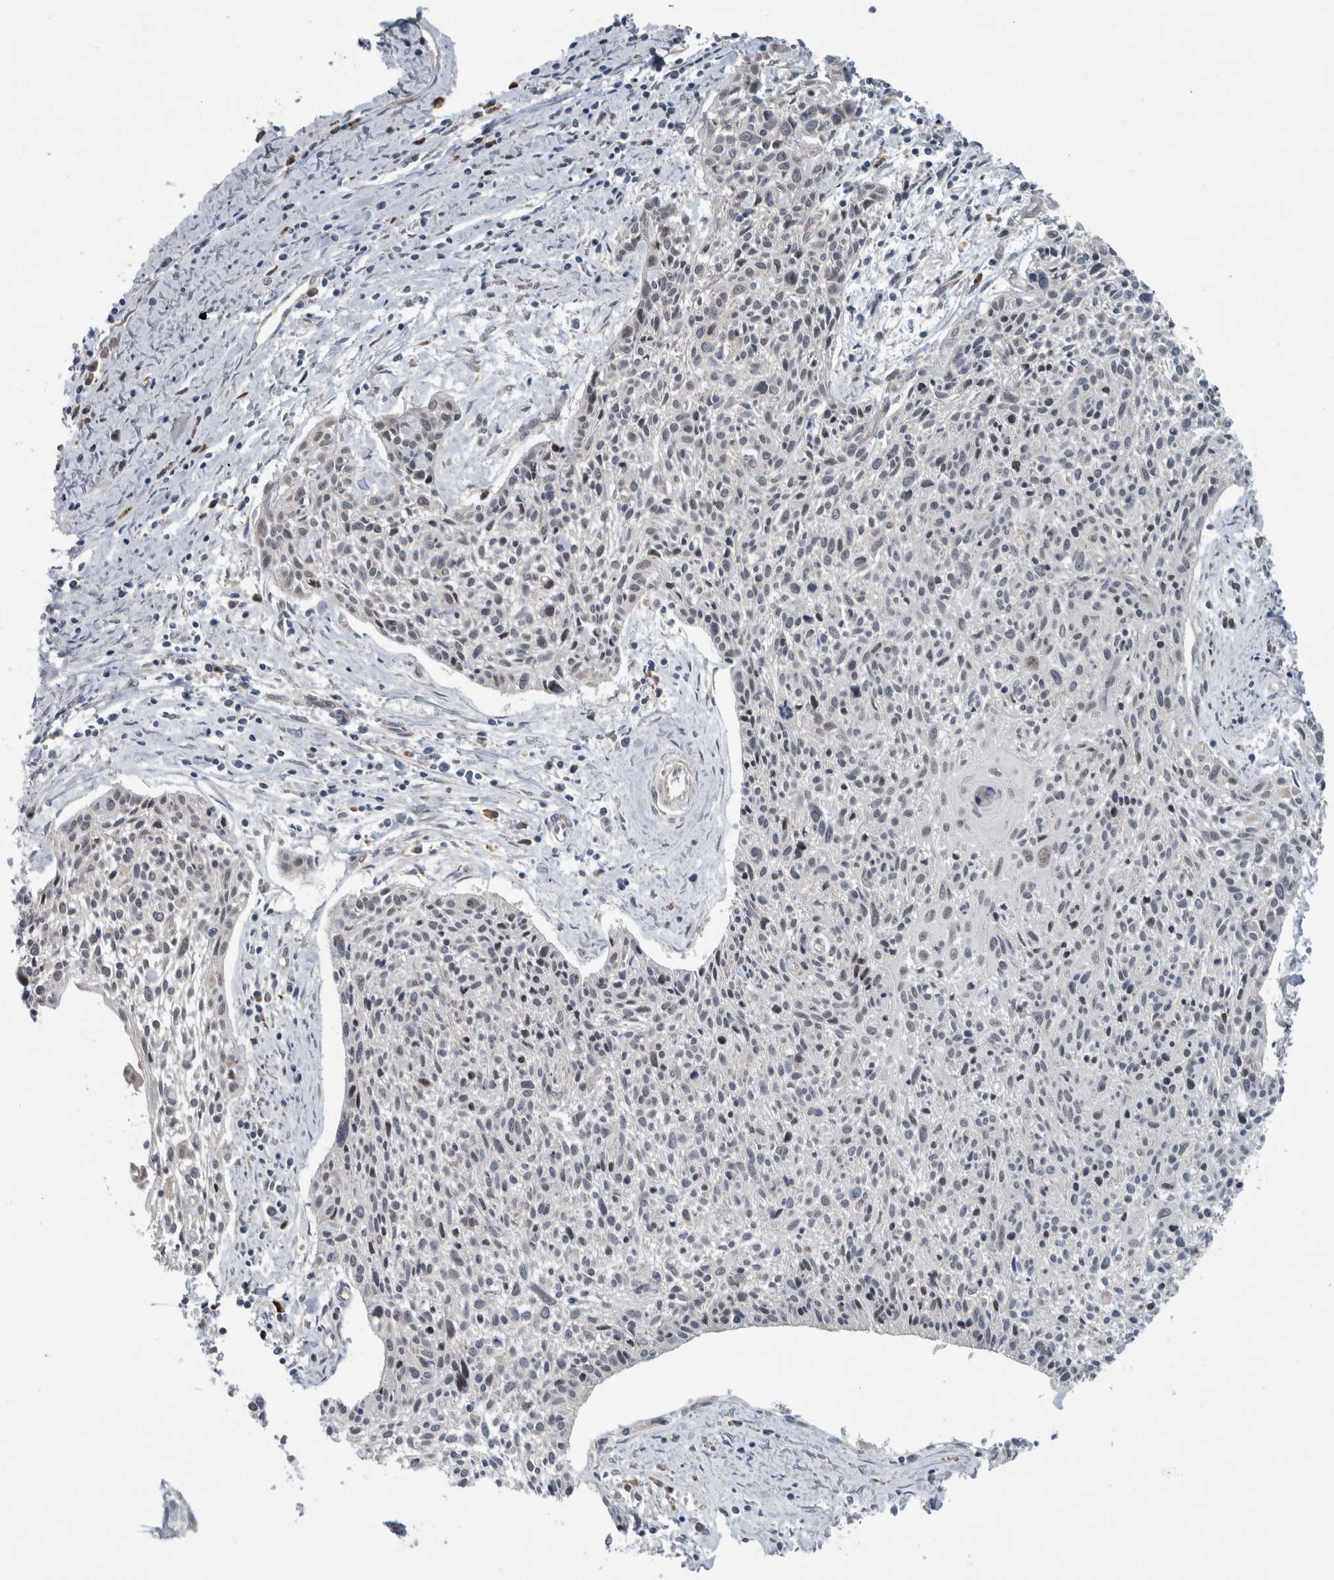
{"staining": {"intensity": "negative", "quantity": "none", "location": "none"}, "tissue": "cervical cancer", "cell_type": "Tumor cells", "image_type": "cancer", "snomed": [{"axis": "morphology", "description": "Squamous cell carcinoma, NOS"}, {"axis": "topography", "description": "Cervix"}], "caption": "This is an IHC histopathology image of human cervical cancer. There is no staining in tumor cells.", "gene": "GBA2", "patient": {"sex": "female", "age": 51}}